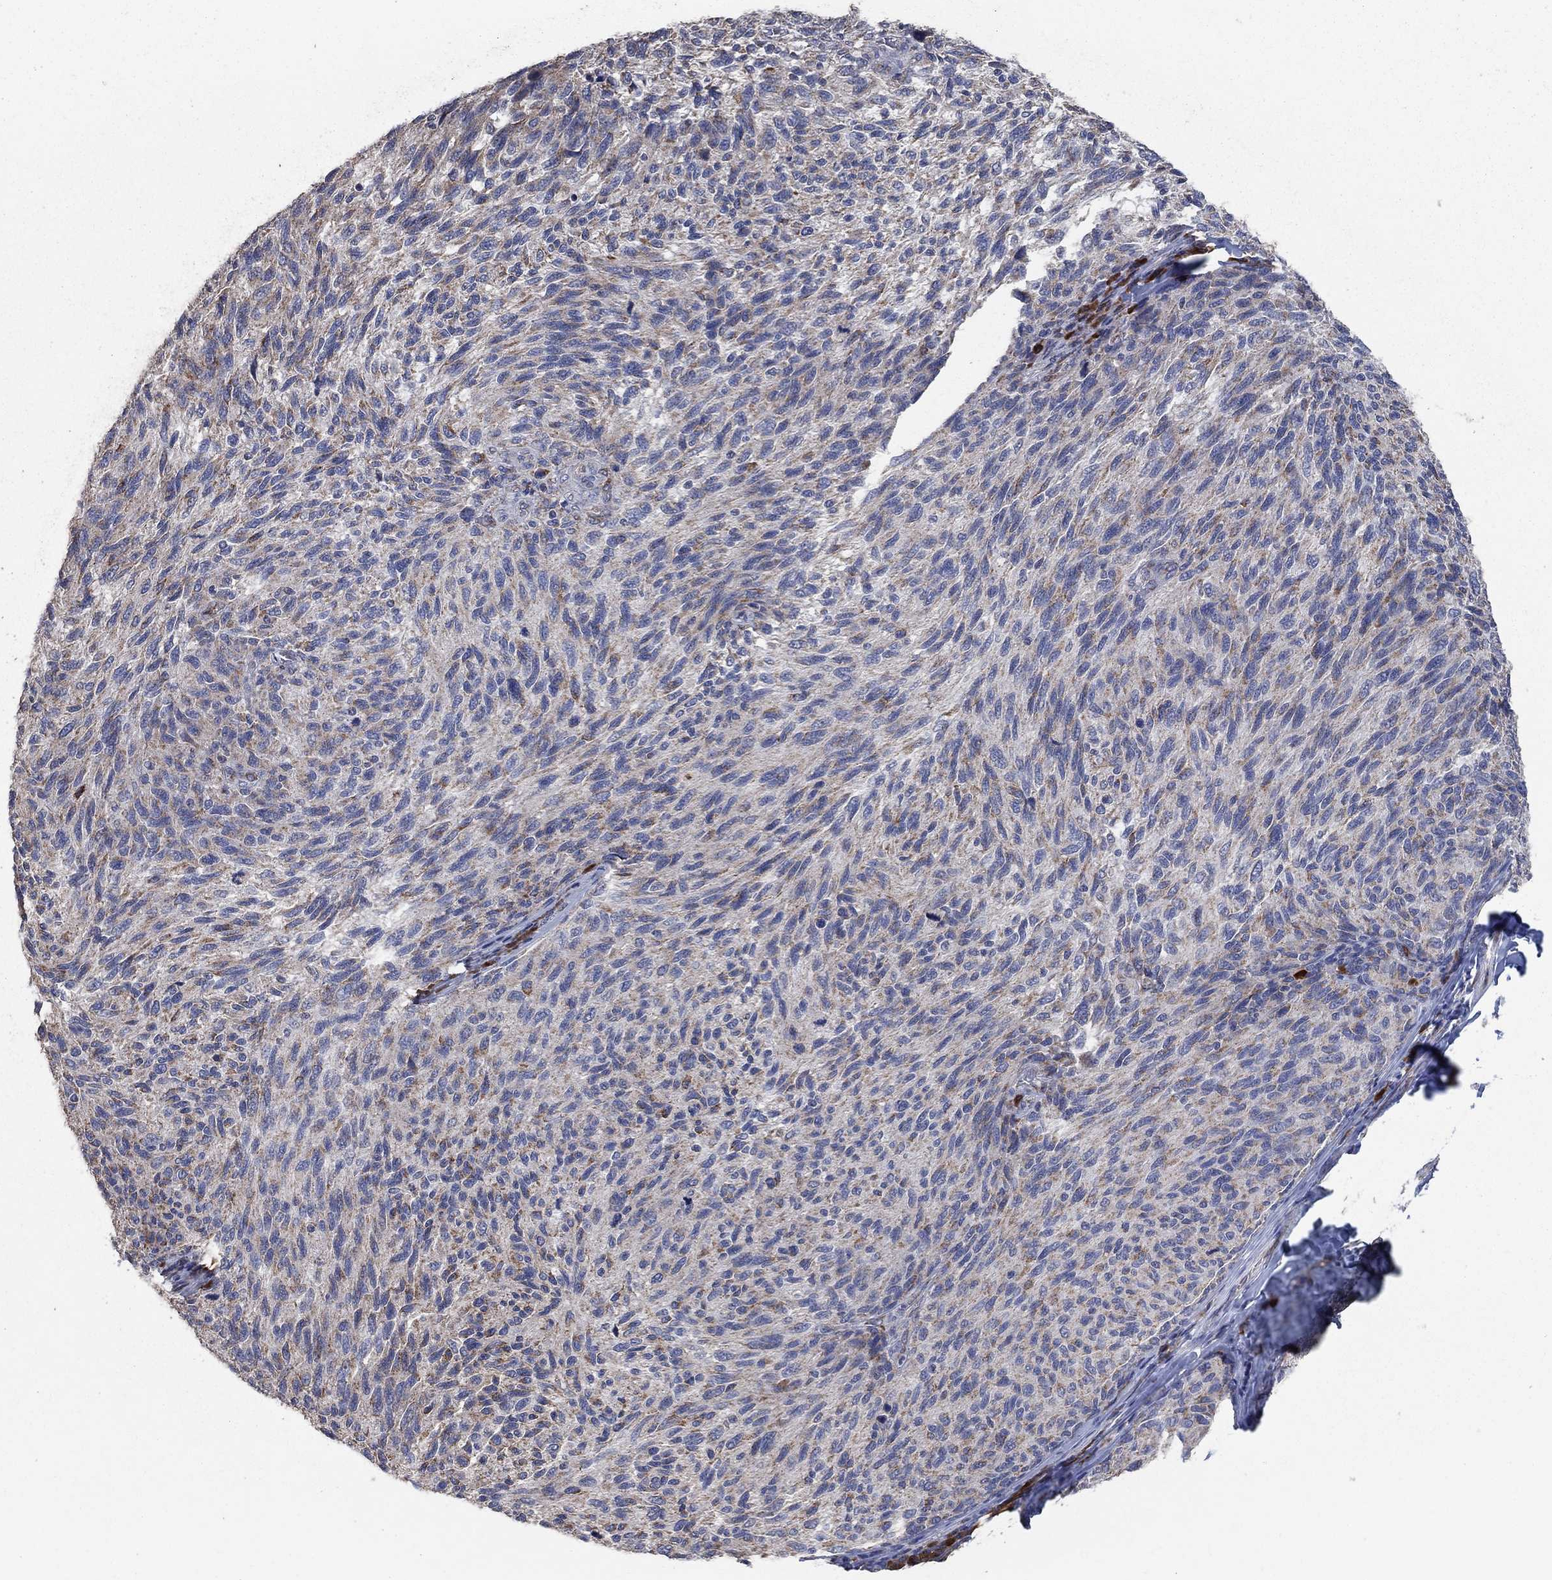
{"staining": {"intensity": "moderate", "quantity": "25%-75%", "location": "cytoplasmic/membranous"}, "tissue": "melanoma", "cell_type": "Tumor cells", "image_type": "cancer", "snomed": [{"axis": "morphology", "description": "Malignant melanoma, NOS"}, {"axis": "topography", "description": "Skin"}], "caption": "Protein analysis of melanoma tissue exhibits moderate cytoplasmic/membranous staining in about 25%-75% of tumor cells.", "gene": "HID1", "patient": {"sex": "female", "age": 73}}